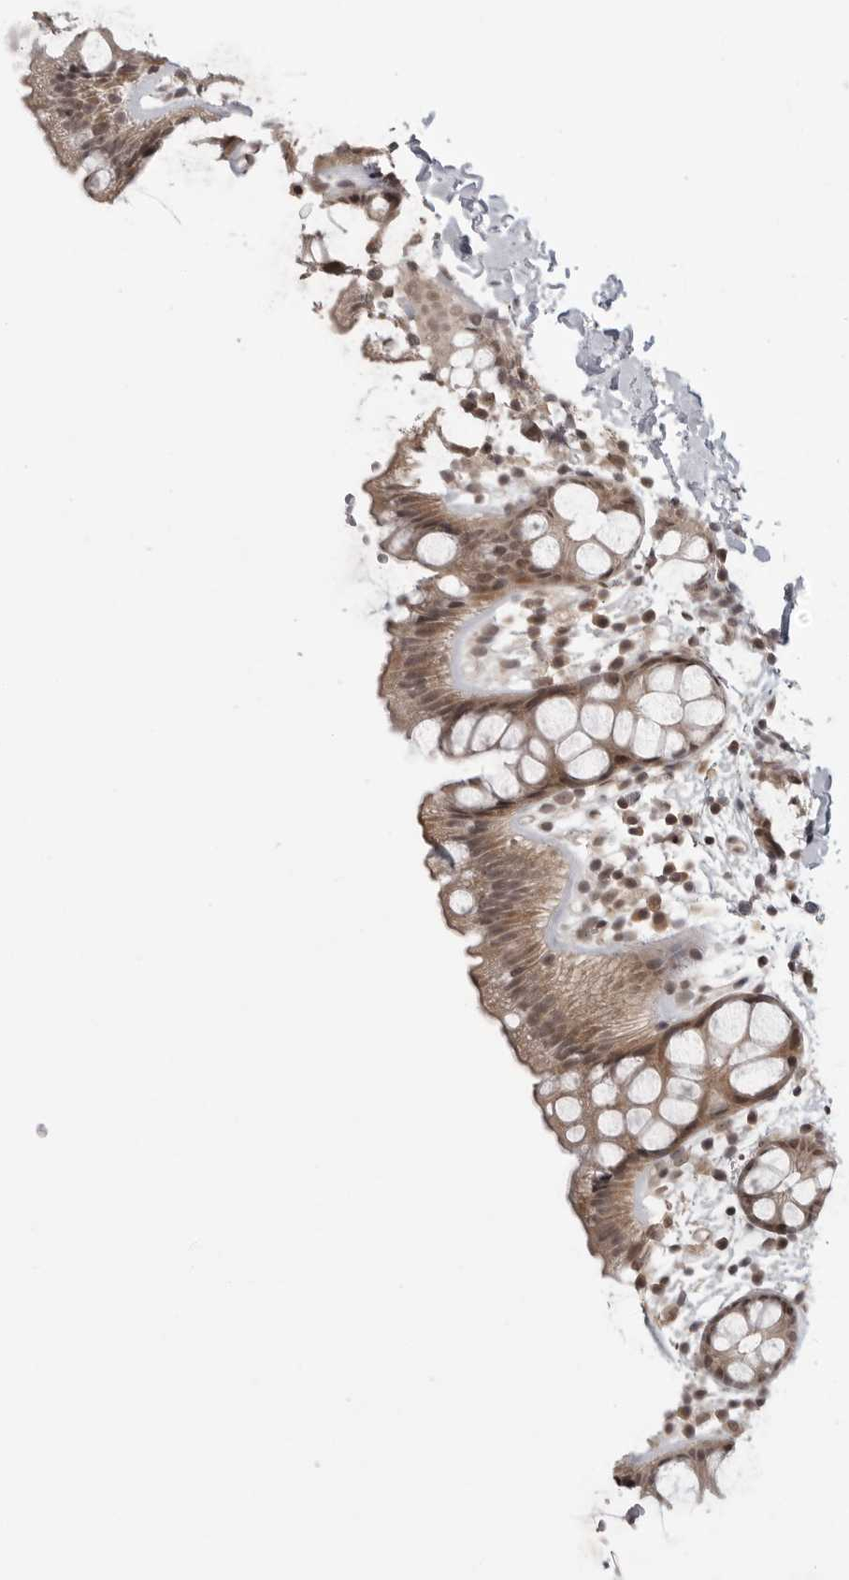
{"staining": {"intensity": "moderate", "quantity": ">75%", "location": "cytoplasmic/membranous,nuclear"}, "tissue": "rectum", "cell_type": "Glandular cells", "image_type": "normal", "snomed": [{"axis": "morphology", "description": "Normal tissue, NOS"}, {"axis": "topography", "description": "Rectum"}], "caption": "IHC photomicrograph of benign human rectum stained for a protein (brown), which displays medium levels of moderate cytoplasmic/membranous,nuclear positivity in about >75% of glandular cells.", "gene": "PEG3", "patient": {"sex": "female", "age": 65}}